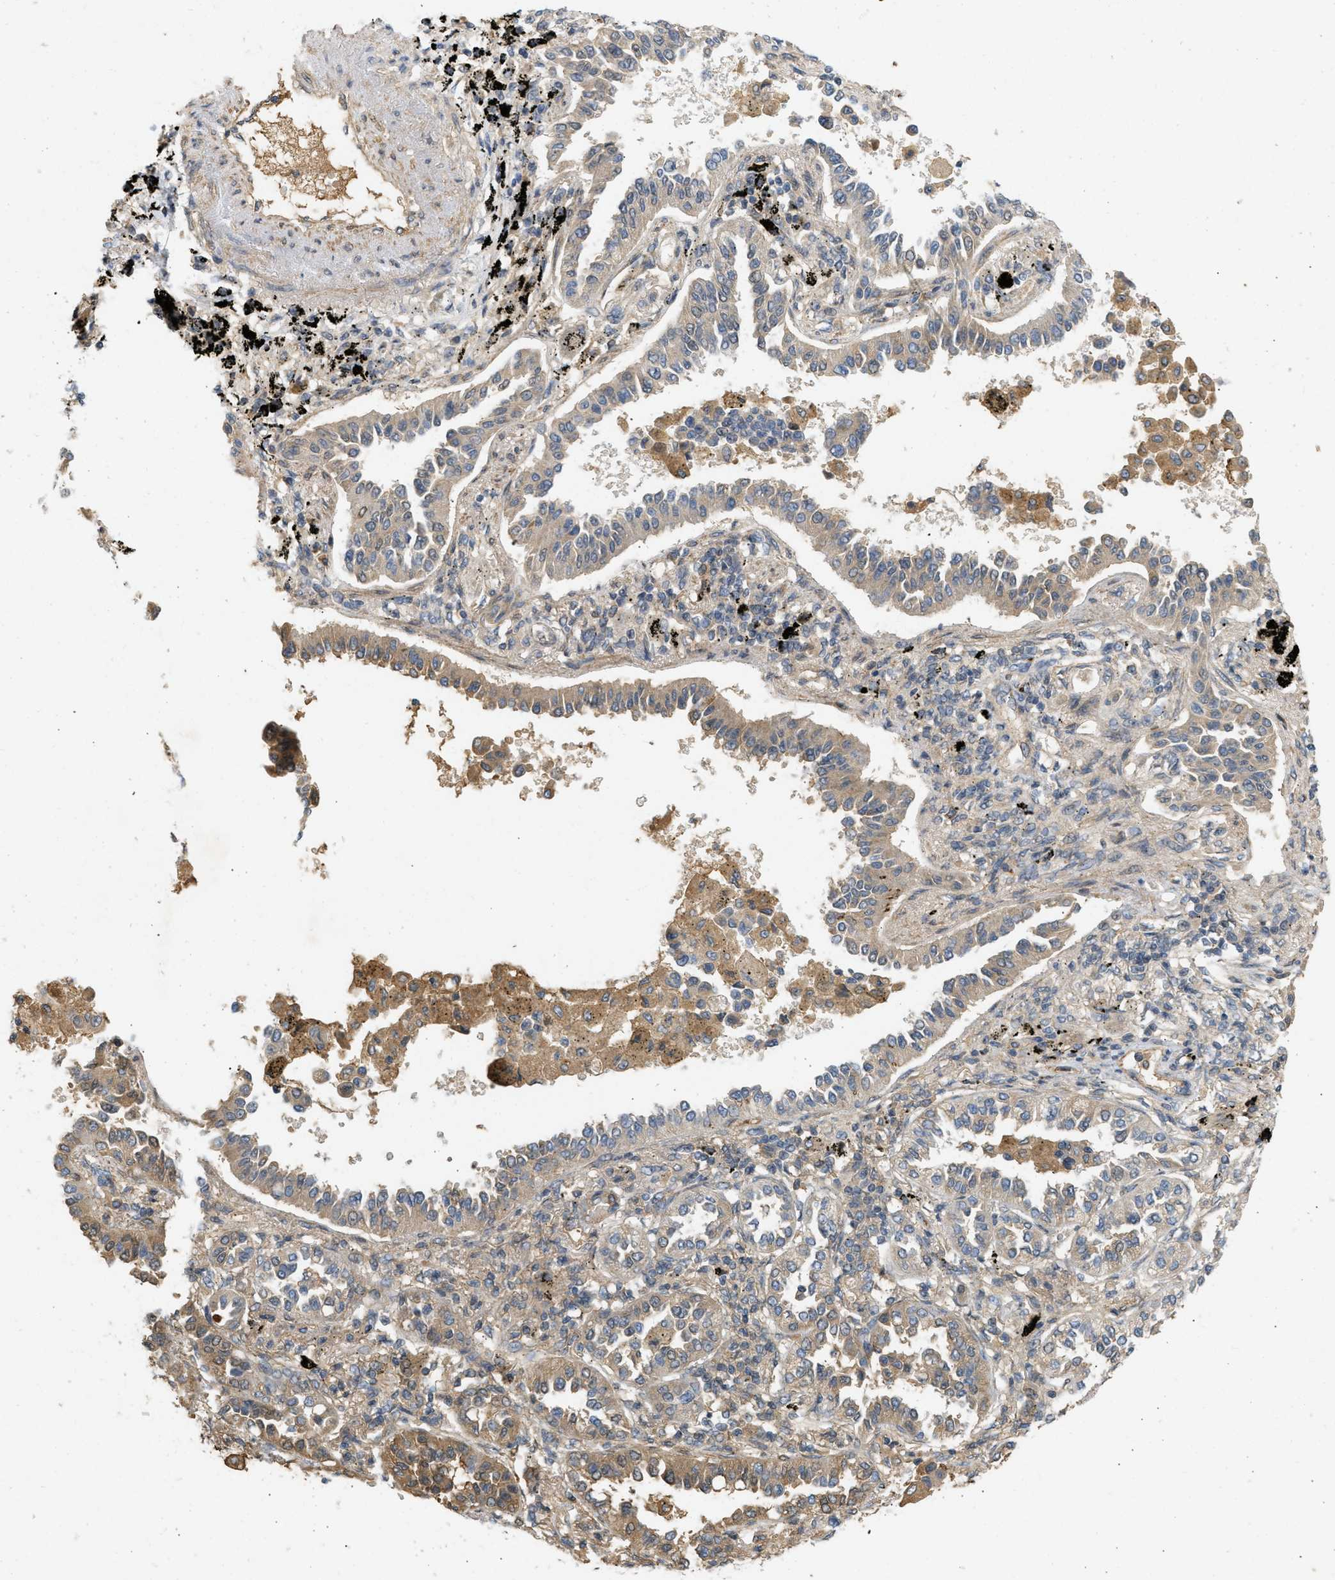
{"staining": {"intensity": "moderate", "quantity": ">75%", "location": "cytoplasmic/membranous"}, "tissue": "lung cancer", "cell_type": "Tumor cells", "image_type": "cancer", "snomed": [{"axis": "morphology", "description": "Normal tissue, NOS"}, {"axis": "morphology", "description": "Adenocarcinoma, NOS"}, {"axis": "topography", "description": "Lung"}], "caption": "A brown stain shows moderate cytoplasmic/membranous expression of a protein in lung cancer tumor cells.", "gene": "F8", "patient": {"sex": "male", "age": 59}}